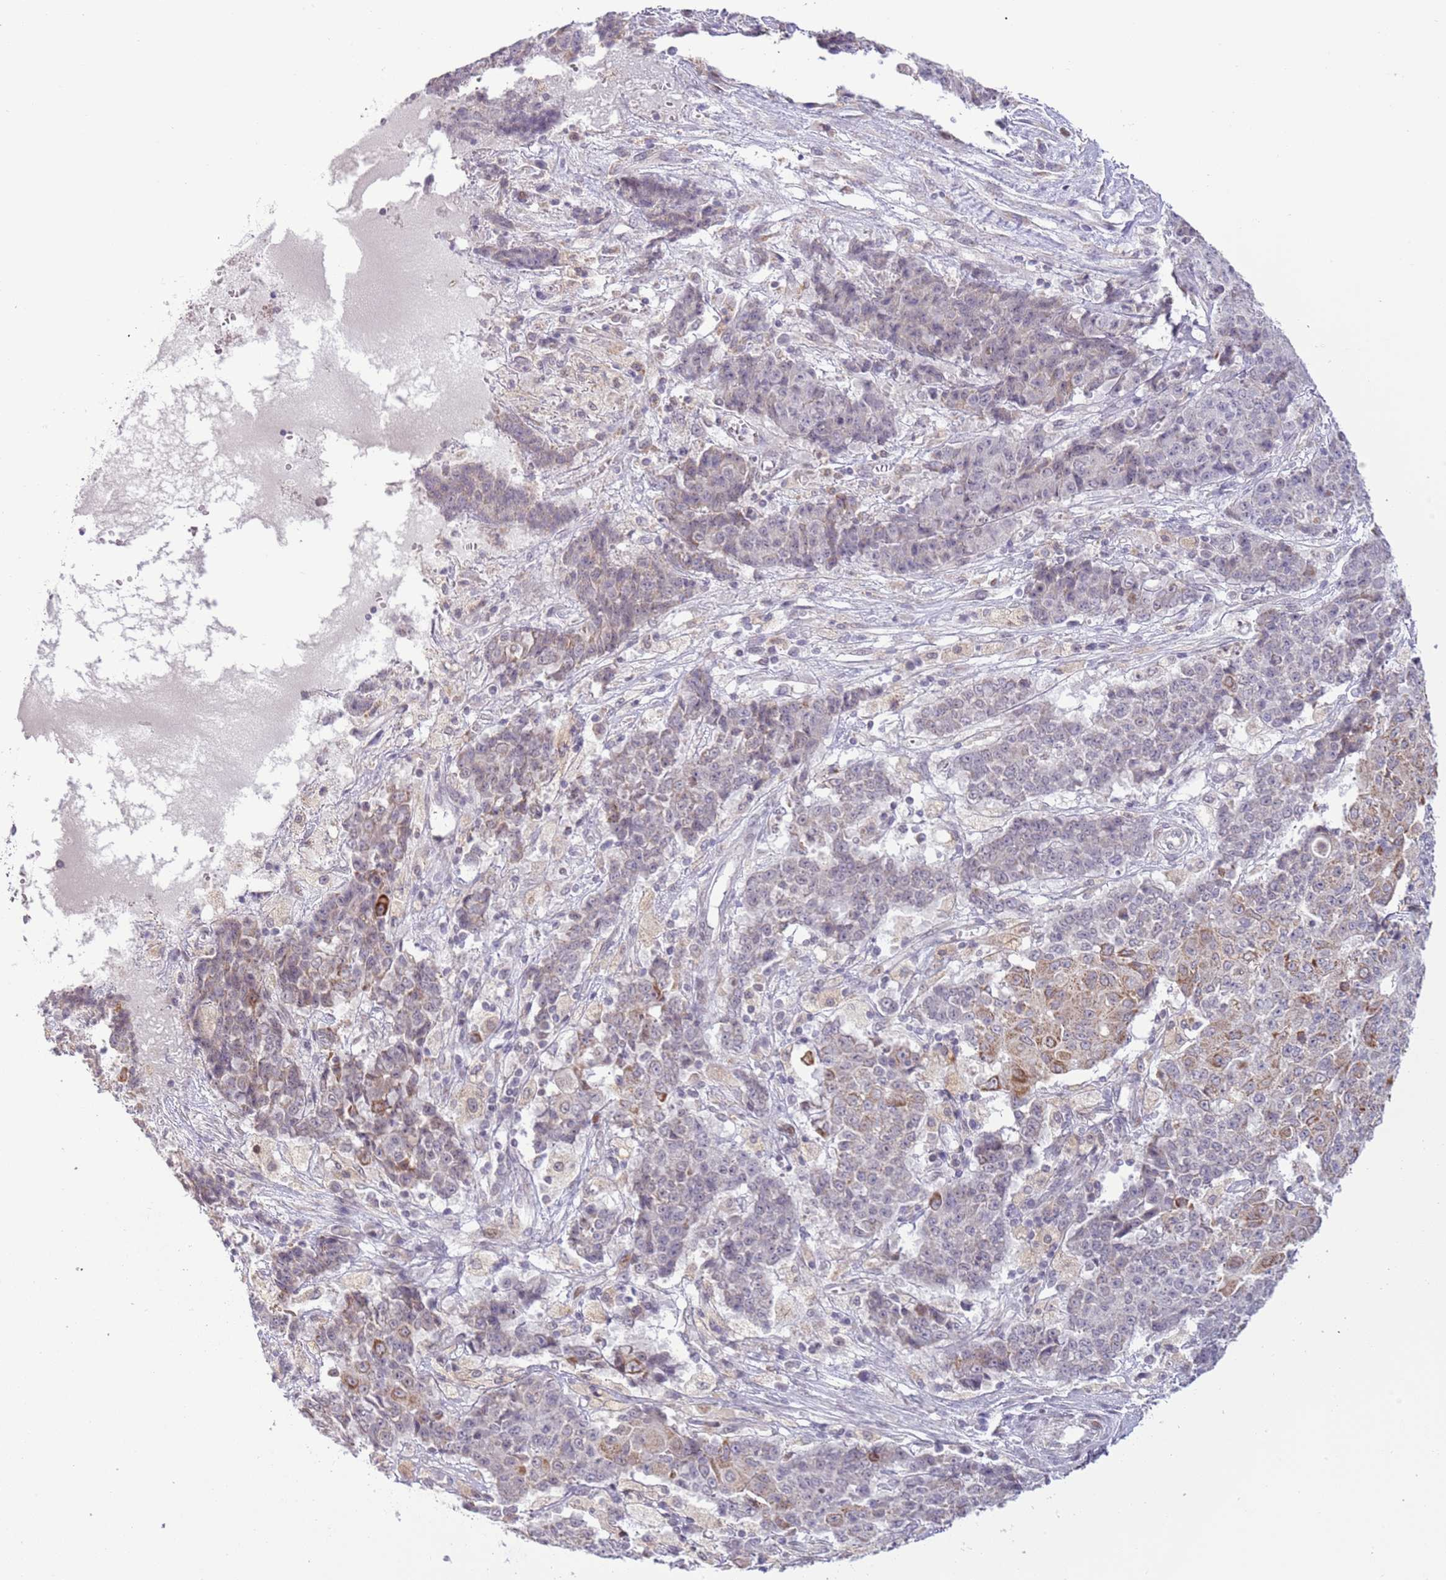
{"staining": {"intensity": "moderate", "quantity": "<25%", "location": "cytoplasmic/membranous"}, "tissue": "ovarian cancer", "cell_type": "Tumor cells", "image_type": "cancer", "snomed": [{"axis": "morphology", "description": "Carcinoma, endometroid"}, {"axis": "topography", "description": "Ovary"}], "caption": "This image displays ovarian cancer (endometroid carcinoma) stained with immunohistochemistry (IHC) to label a protein in brown. The cytoplasmic/membranous of tumor cells show moderate positivity for the protein. Nuclei are counter-stained blue.", "gene": "MLLT11", "patient": {"sex": "female", "age": 42}}